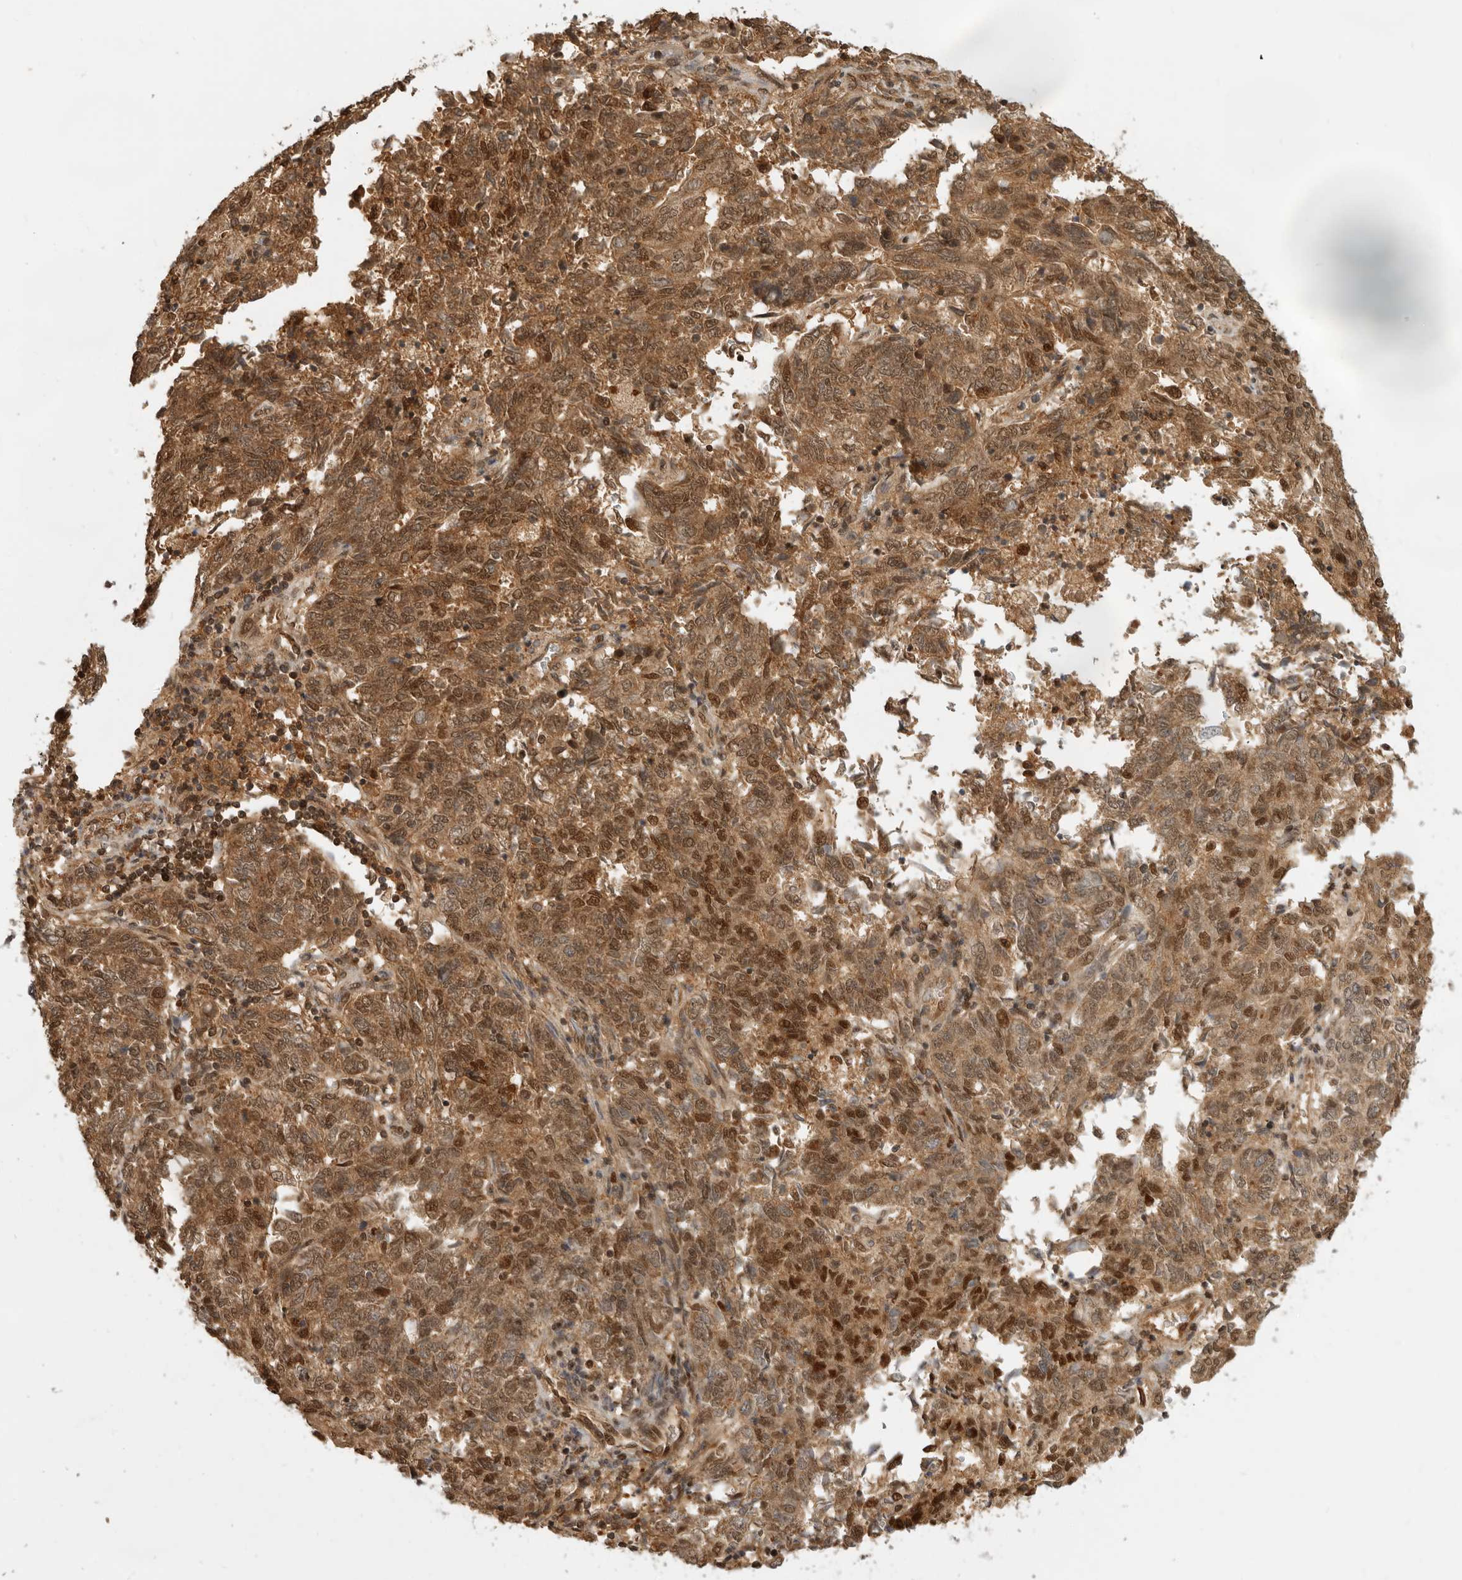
{"staining": {"intensity": "moderate", "quantity": ">75%", "location": "cytoplasmic/membranous,nuclear"}, "tissue": "endometrial cancer", "cell_type": "Tumor cells", "image_type": "cancer", "snomed": [{"axis": "morphology", "description": "Adenocarcinoma, NOS"}, {"axis": "topography", "description": "Endometrium"}], "caption": "An immunohistochemistry (IHC) micrograph of tumor tissue is shown. Protein staining in brown highlights moderate cytoplasmic/membranous and nuclear positivity in endometrial adenocarcinoma within tumor cells.", "gene": "ADPRS", "patient": {"sex": "female", "age": 80}}